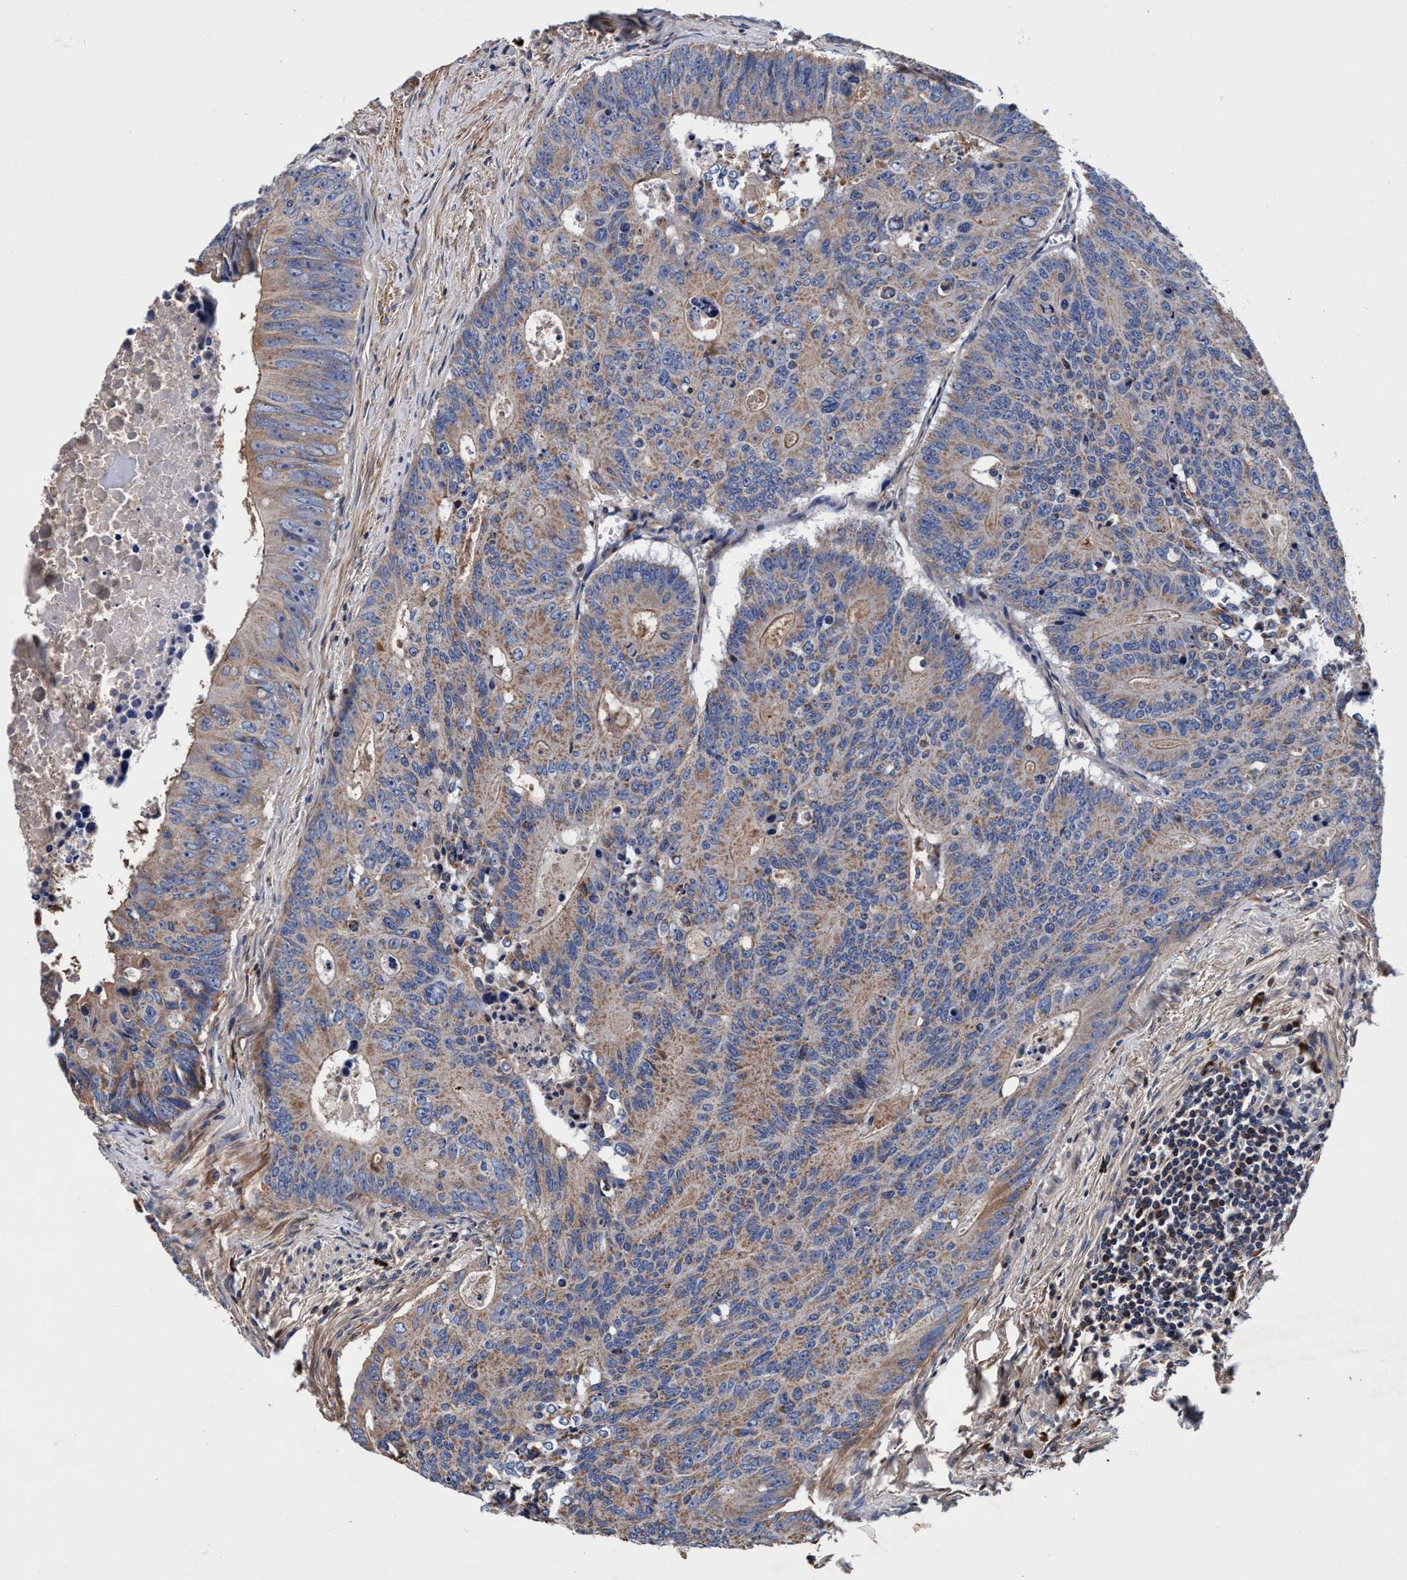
{"staining": {"intensity": "moderate", "quantity": "25%-75%", "location": "cytoplasmic/membranous"}, "tissue": "colorectal cancer", "cell_type": "Tumor cells", "image_type": "cancer", "snomed": [{"axis": "morphology", "description": "Adenocarcinoma, NOS"}, {"axis": "topography", "description": "Colon"}], "caption": "An image of colorectal cancer stained for a protein displays moderate cytoplasmic/membranous brown staining in tumor cells.", "gene": "RNF208", "patient": {"sex": "male", "age": 87}}